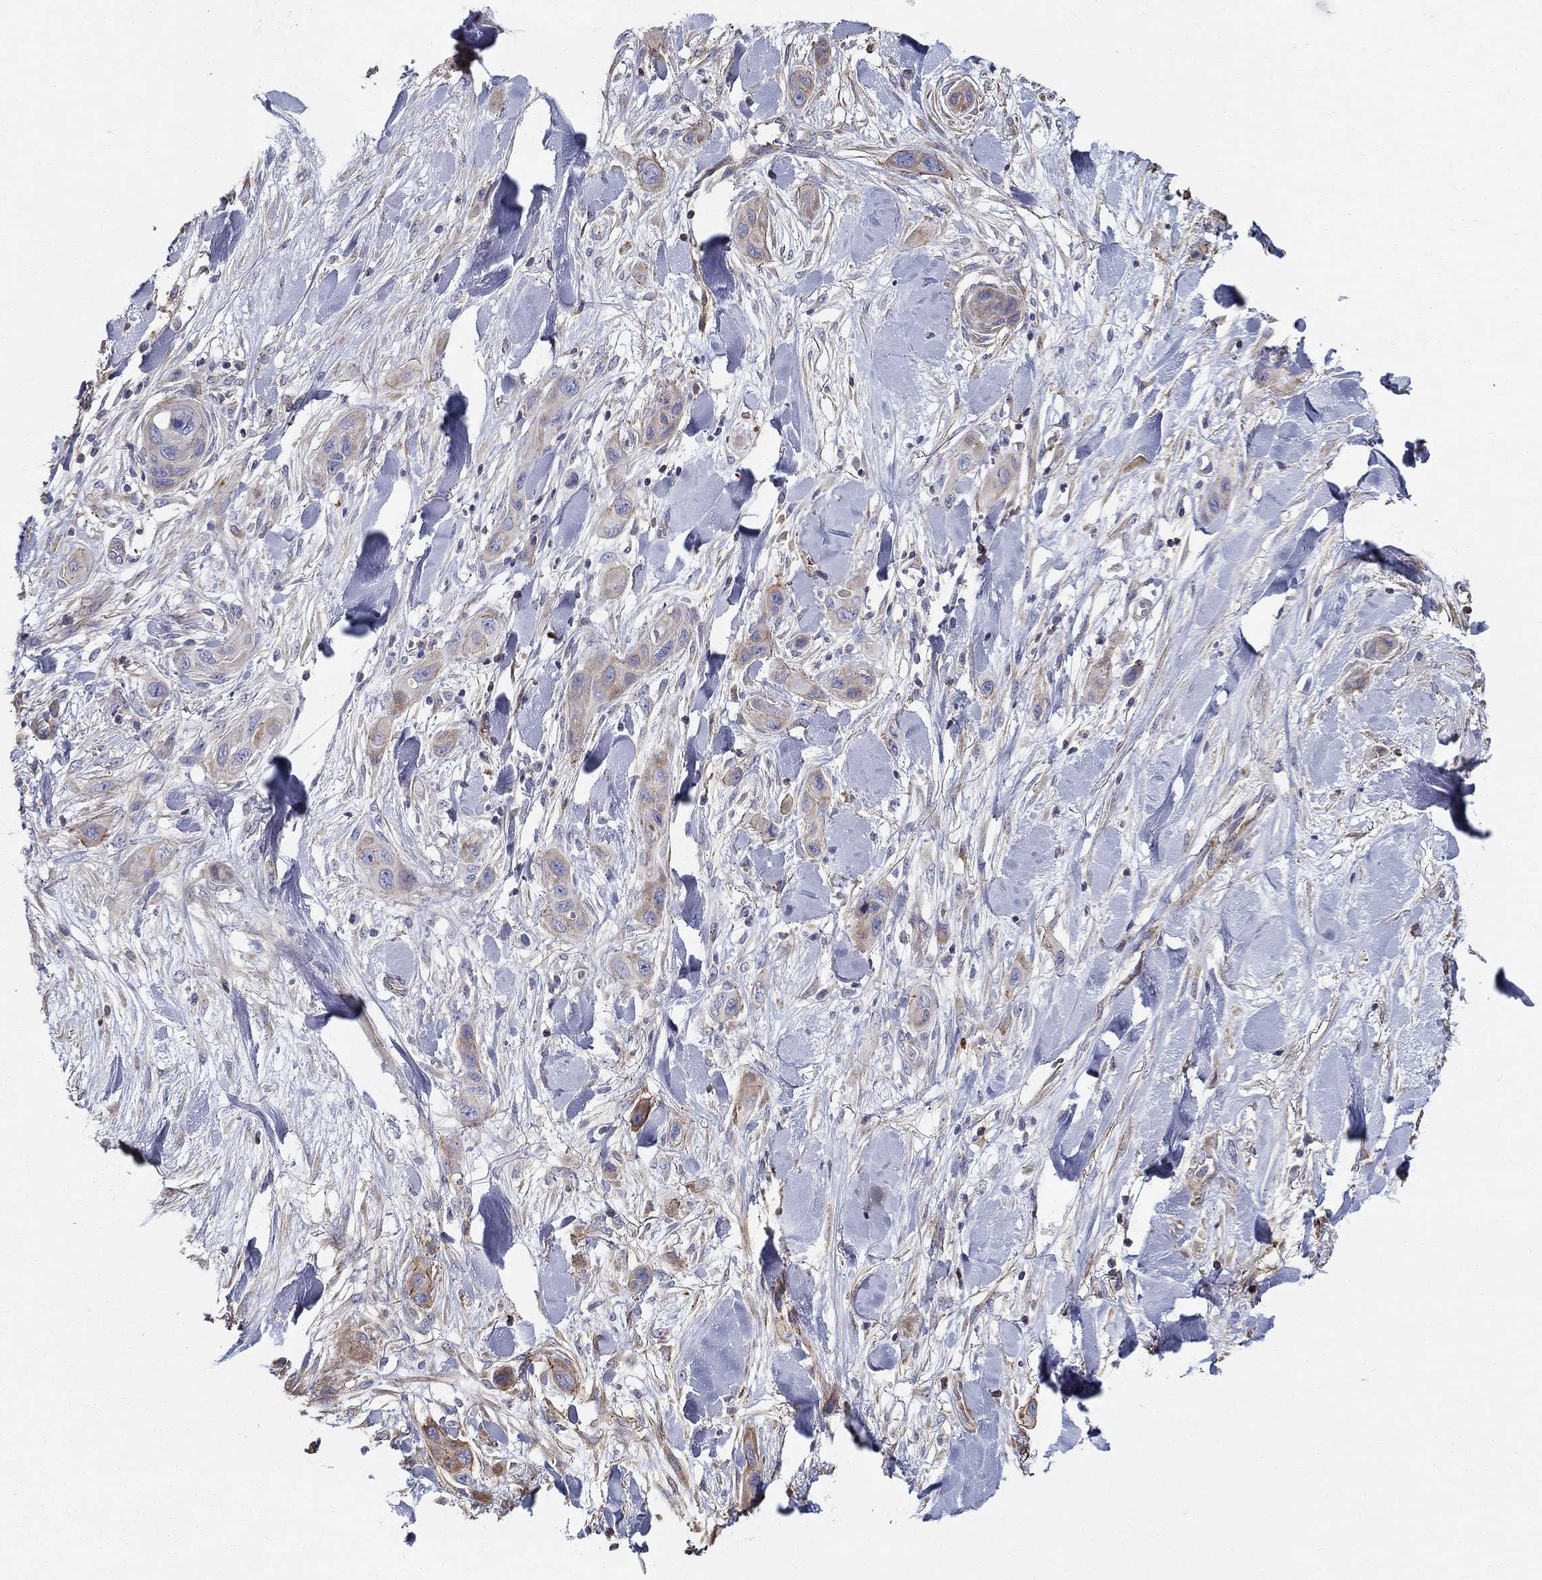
{"staining": {"intensity": "weak", "quantity": ">75%", "location": "cytoplasmic/membranous"}, "tissue": "skin cancer", "cell_type": "Tumor cells", "image_type": "cancer", "snomed": [{"axis": "morphology", "description": "Squamous cell carcinoma, NOS"}, {"axis": "topography", "description": "Skin"}], "caption": "DAB immunohistochemical staining of human skin squamous cell carcinoma demonstrates weak cytoplasmic/membranous protein staining in about >75% of tumor cells.", "gene": "NPHP1", "patient": {"sex": "male", "age": 79}}